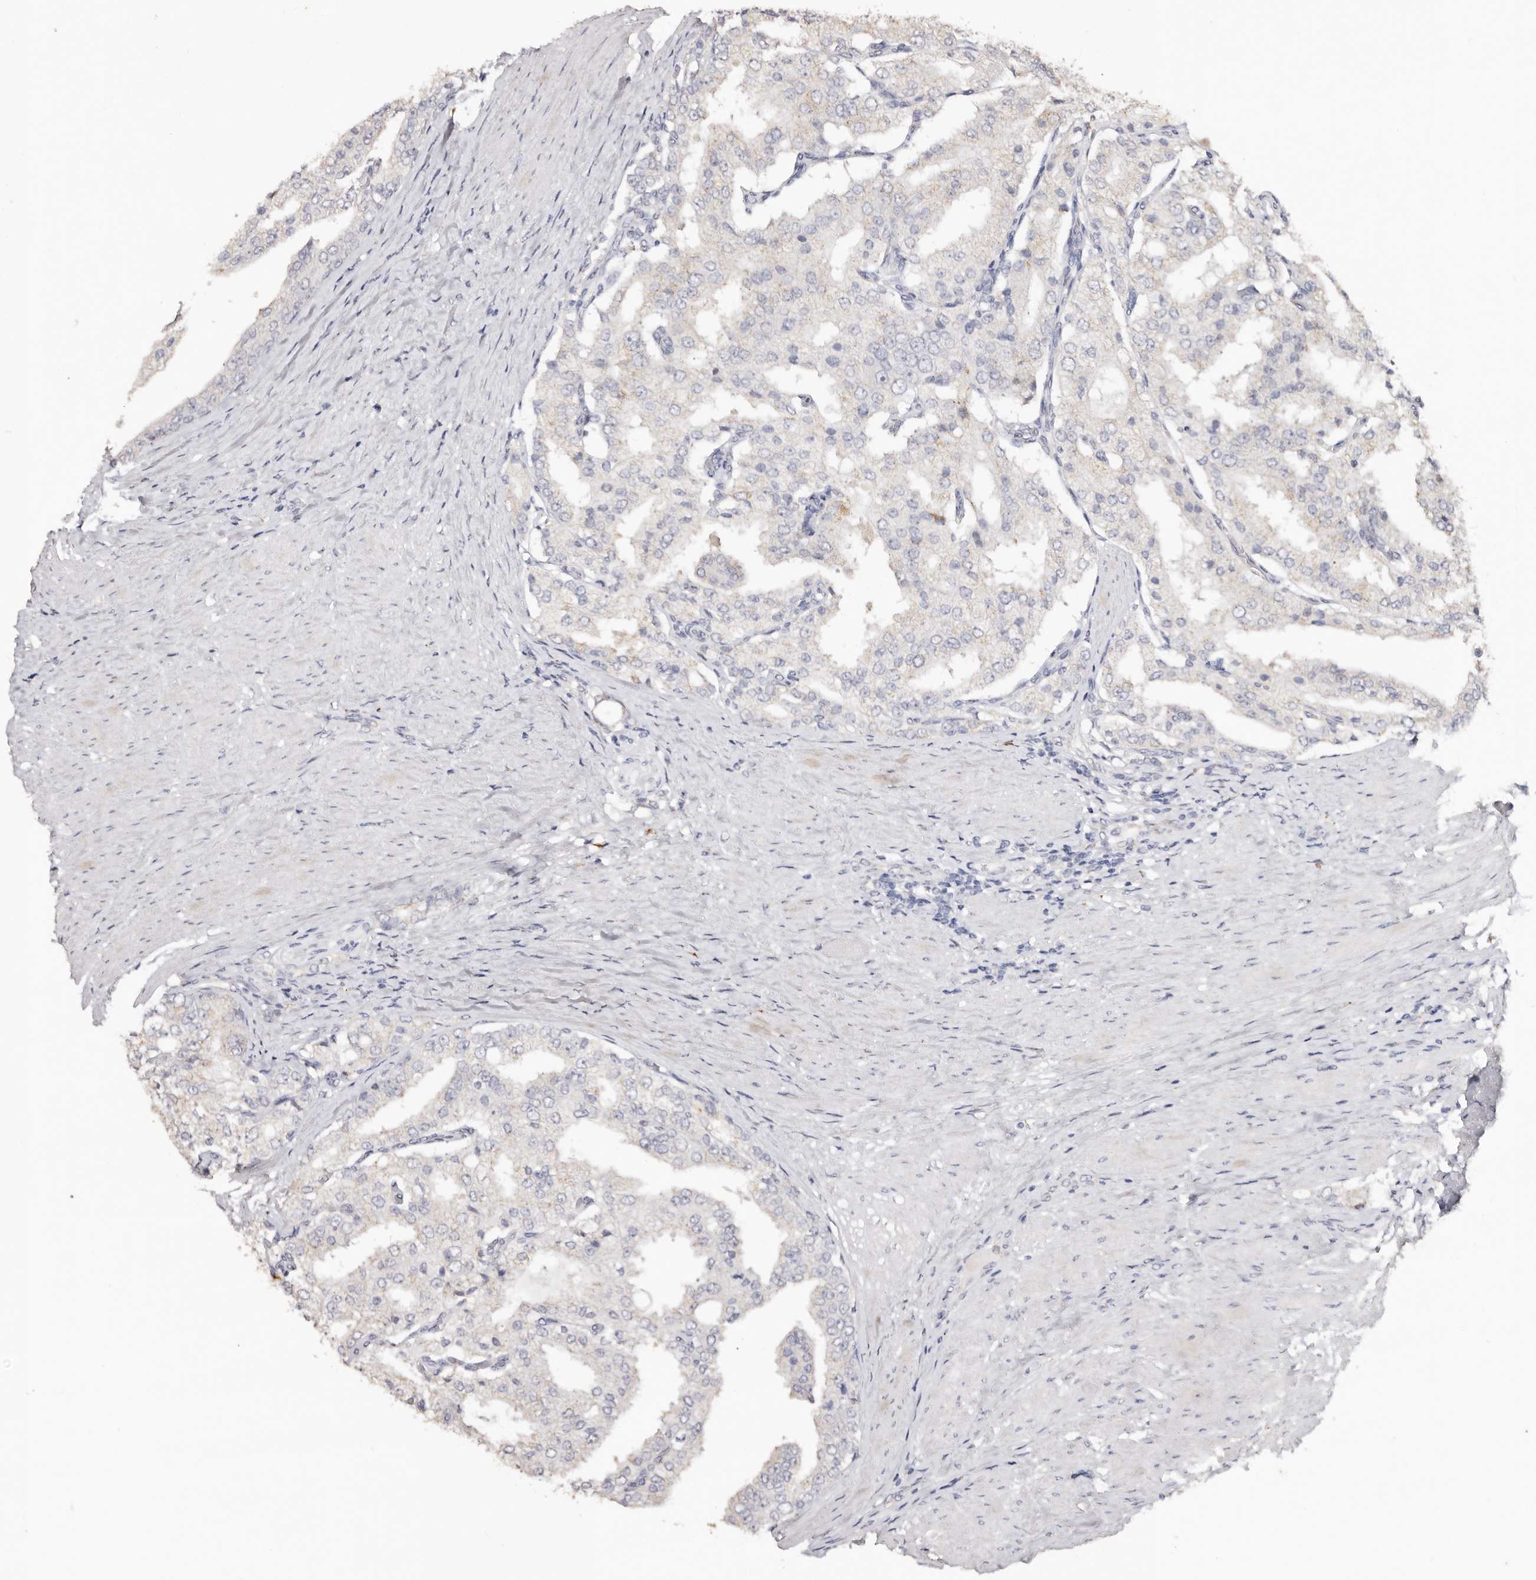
{"staining": {"intensity": "weak", "quantity": "25%-75%", "location": "cytoplasmic/membranous"}, "tissue": "prostate cancer", "cell_type": "Tumor cells", "image_type": "cancer", "snomed": [{"axis": "morphology", "description": "Adenocarcinoma, High grade"}, {"axis": "topography", "description": "Prostate"}], "caption": "An immunohistochemistry image of neoplastic tissue is shown. Protein staining in brown shows weak cytoplasmic/membranous positivity in prostate cancer (adenocarcinoma (high-grade)) within tumor cells.", "gene": "LGALS7B", "patient": {"sex": "male", "age": 50}}